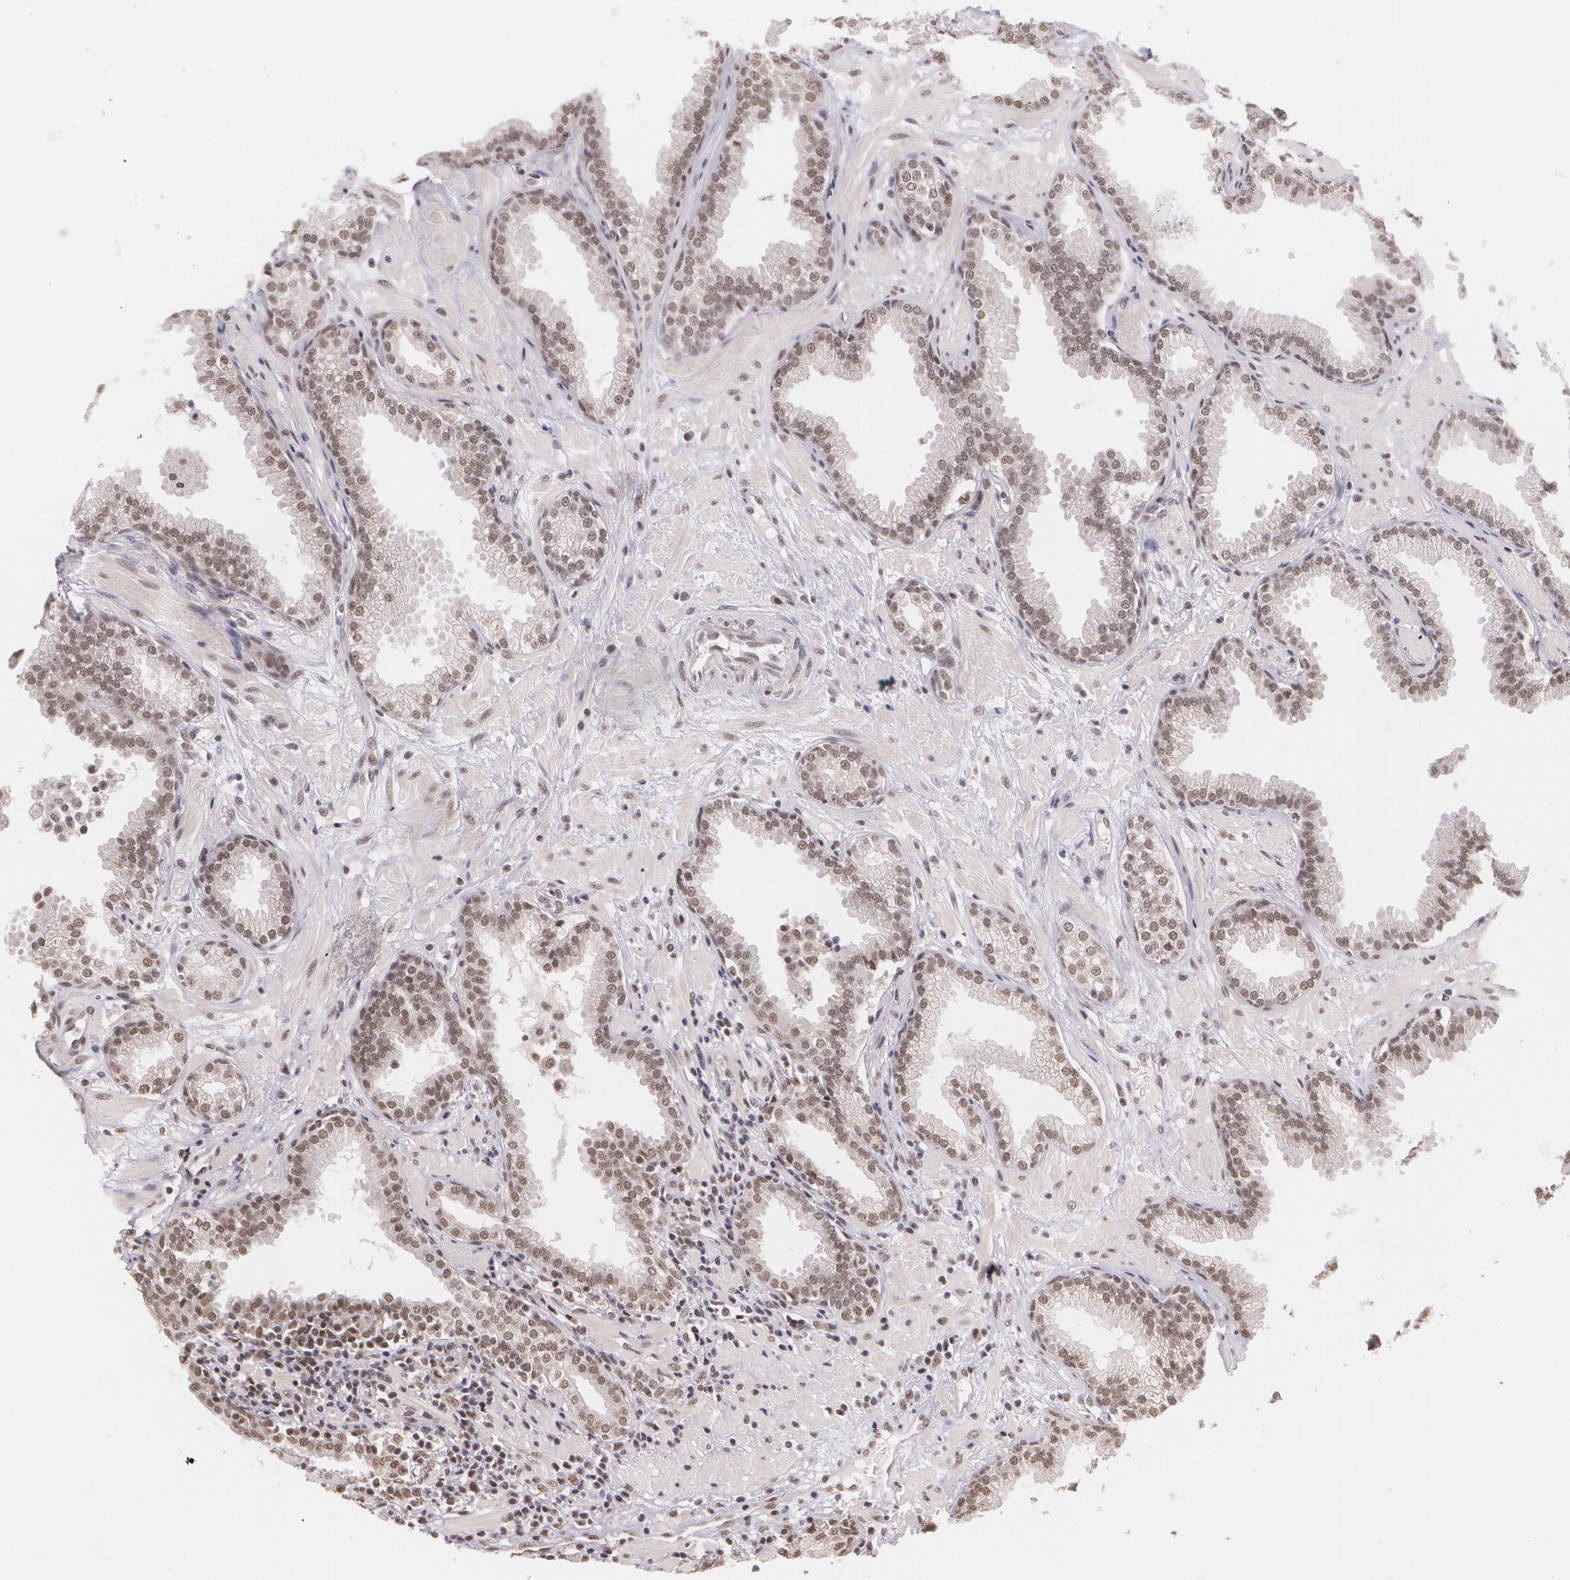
{"staining": {"intensity": "moderate", "quantity": ">75%", "location": "nuclear"}, "tissue": "prostate", "cell_type": "Glandular cells", "image_type": "normal", "snomed": [{"axis": "morphology", "description": "Normal tissue, NOS"}, {"axis": "topography", "description": "Prostate"}], "caption": "This is a histology image of immunohistochemistry (IHC) staining of unremarkable prostate, which shows moderate staining in the nuclear of glandular cells.", "gene": "ALX1", "patient": {"sex": "male", "age": 64}}